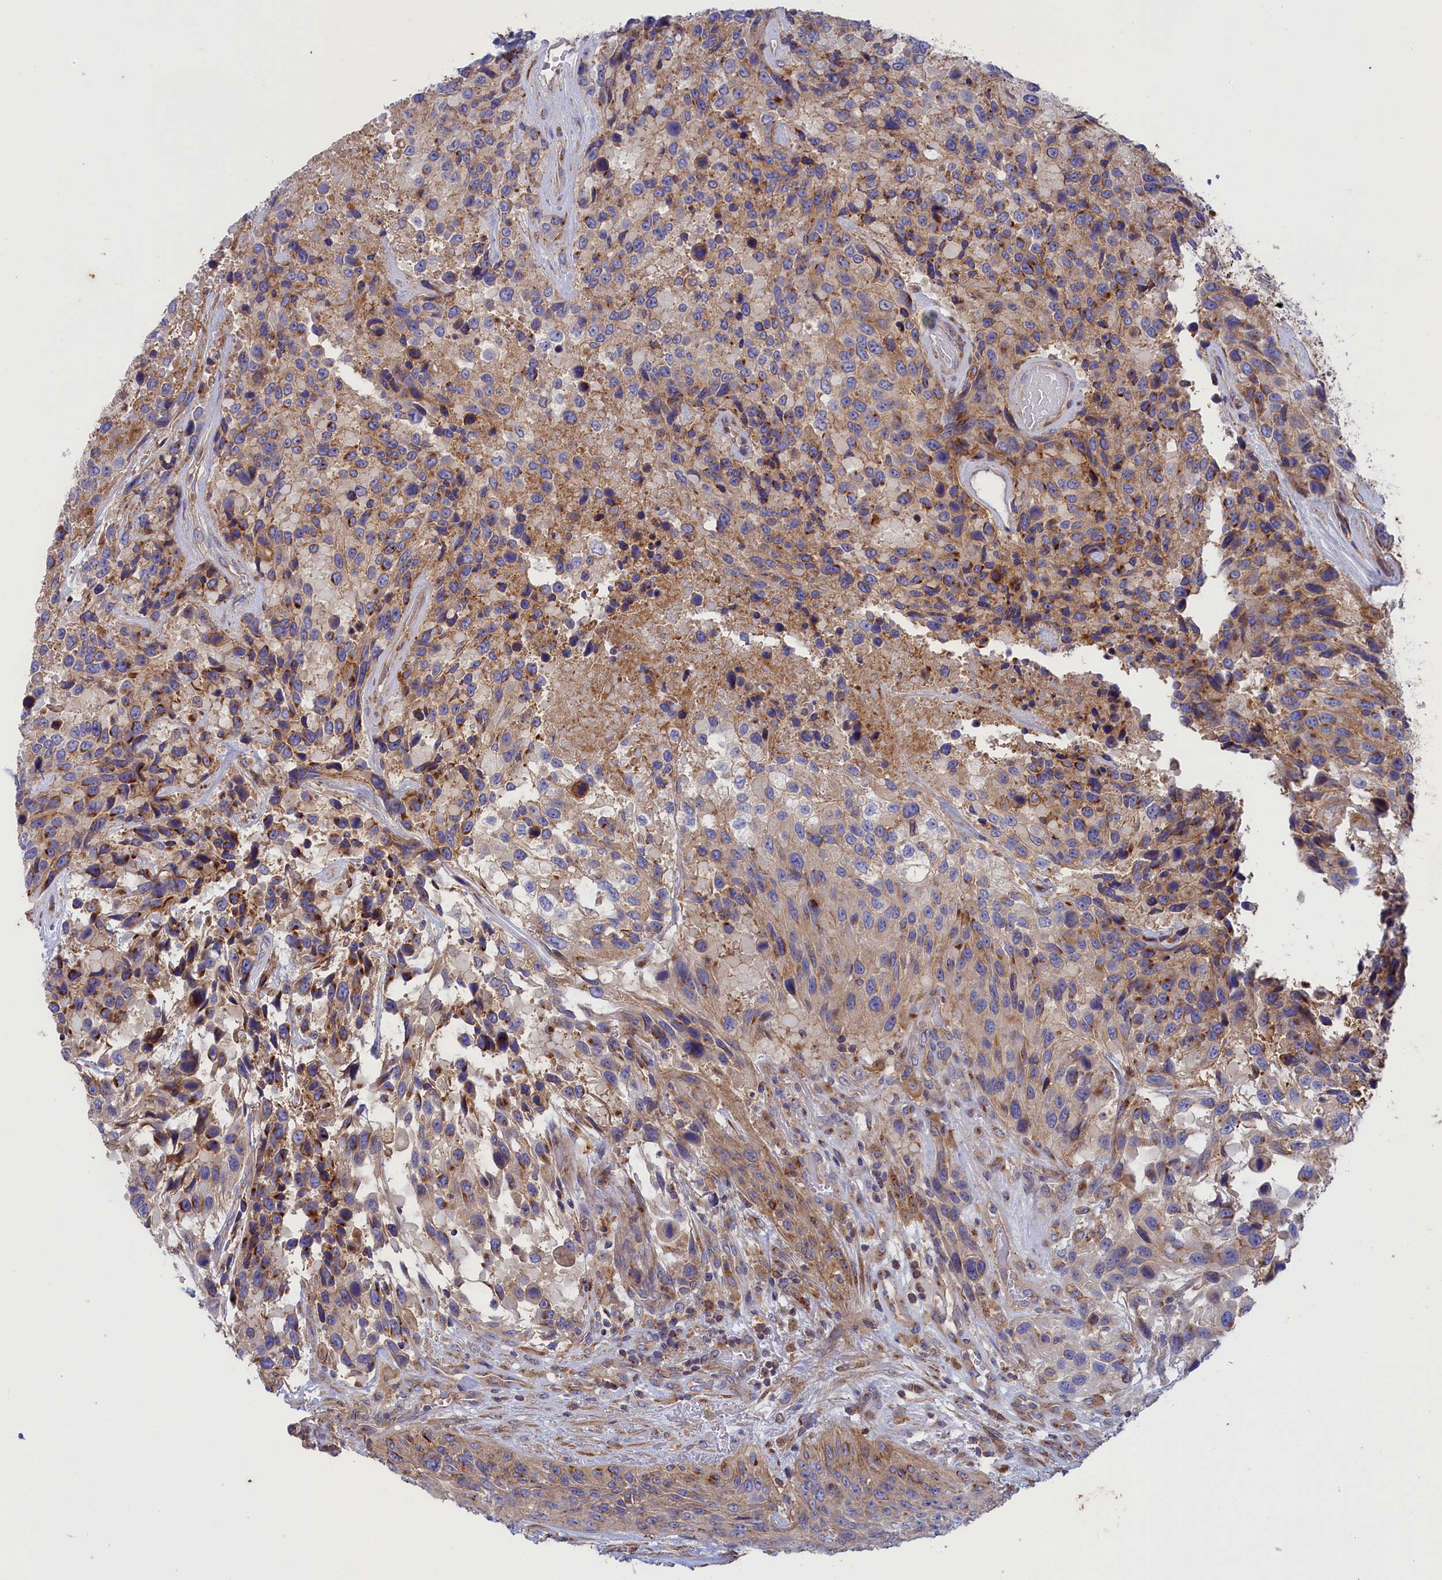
{"staining": {"intensity": "weak", "quantity": "25%-75%", "location": "cytoplasmic/membranous"}, "tissue": "urothelial cancer", "cell_type": "Tumor cells", "image_type": "cancer", "snomed": [{"axis": "morphology", "description": "Urothelial carcinoma, High grade"}, {"axis": "topography", "description": "Urinary bladder"}], "caption": "Tumor cells show weak cytoplasmic/membranous expression in approximately 25%-75% of cells in urothelial cancer.", "gene": "SCAMP4", "patient": {"sex": "female", "age": 70}}